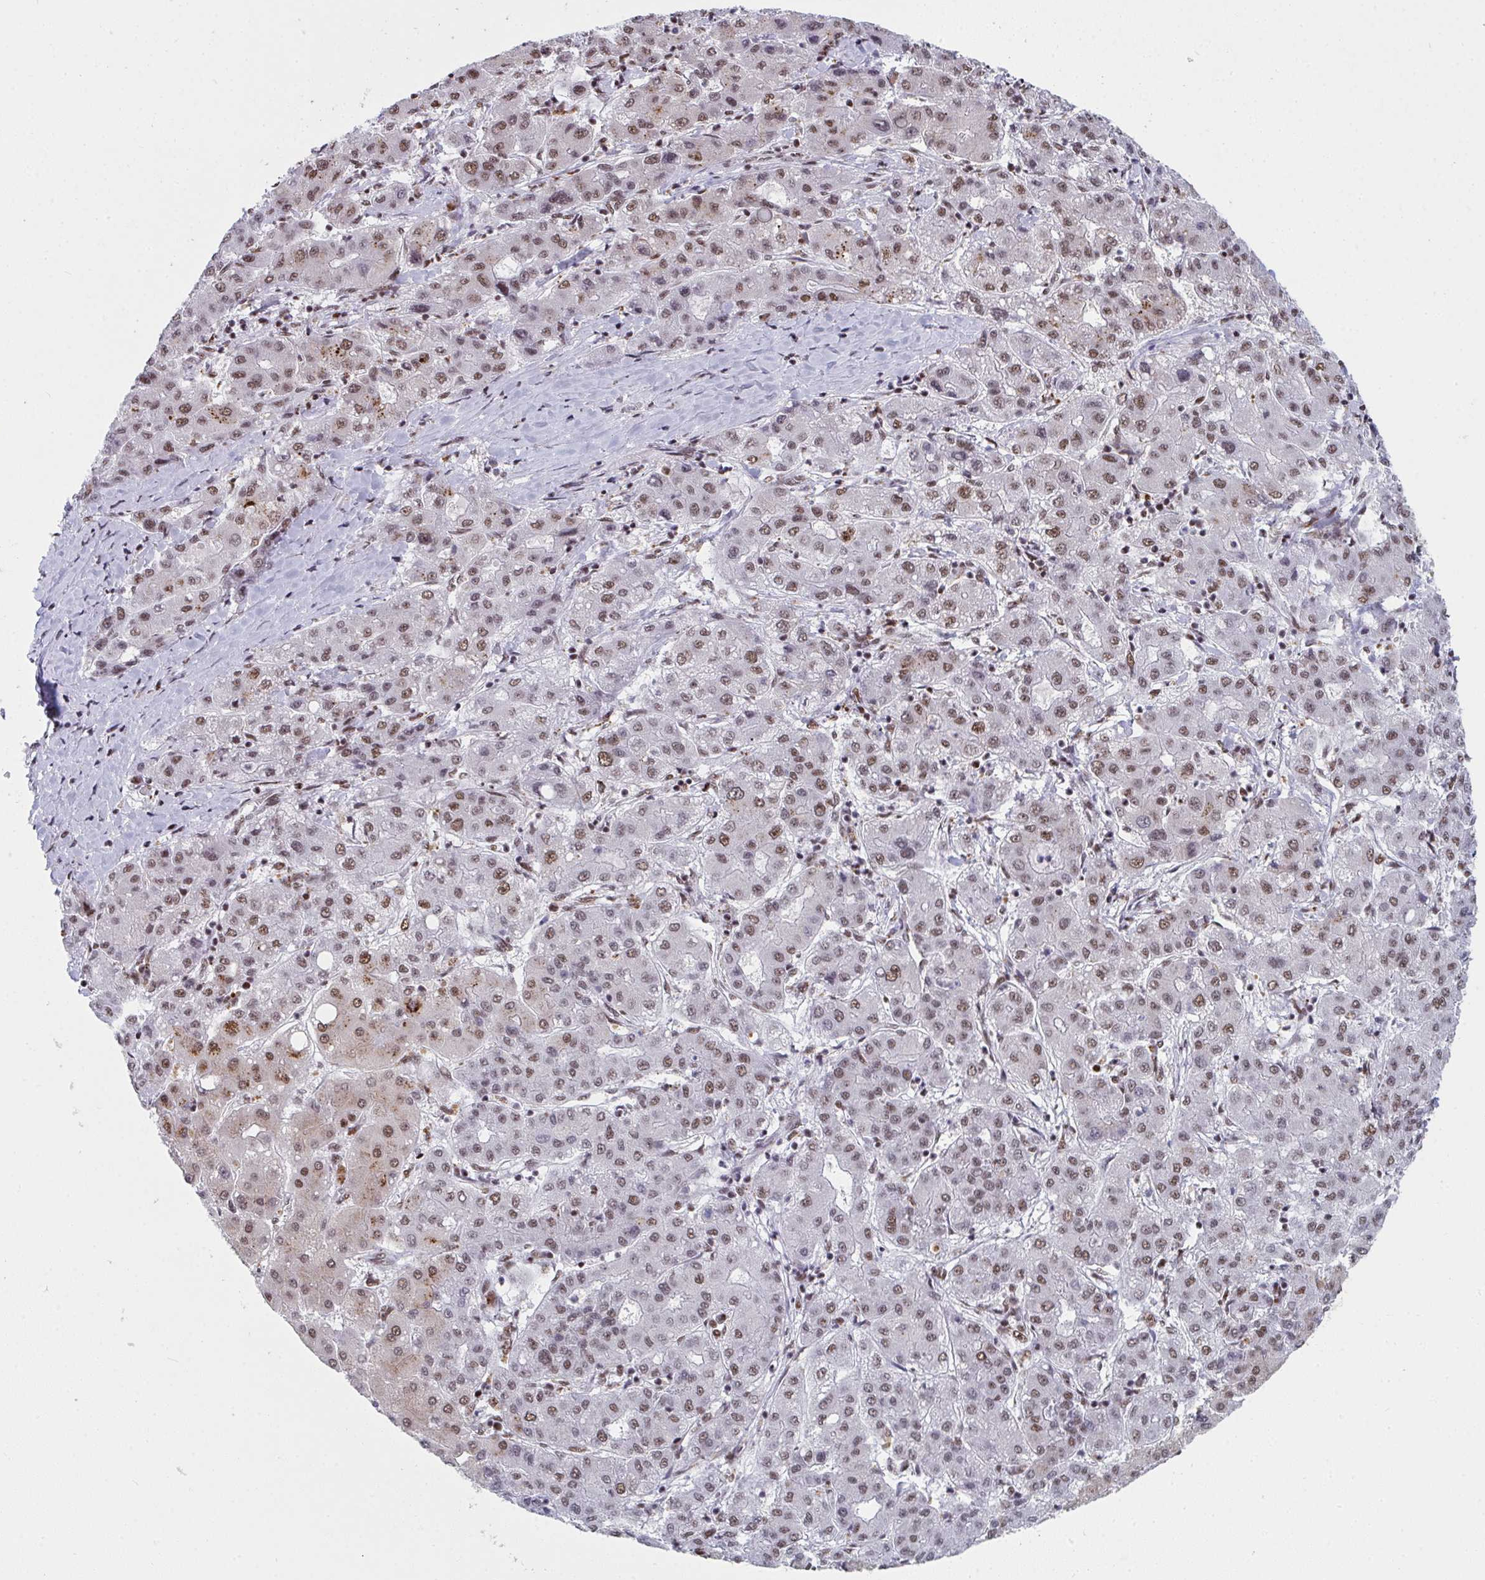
{"staining": {"intensity": "moderate", "quantity": ">75%", "location": "nuclear"}, "tissue": "liver cancer", "cell_type": "Tumor cells", "image_type": "cancer", "snomed": [{"axis": "morphology", "description": "Carcinoma, Hepatocellular, NOS"}, {"axis": "topography", "description": "Liver"}], "caption": "Human hepatocellular carcinoma (liver) stained with a protein marker reveals moderate staining in tumor cells.", "gene": "SNRNP70", "patient": {"sex": "male", "age": 65}}